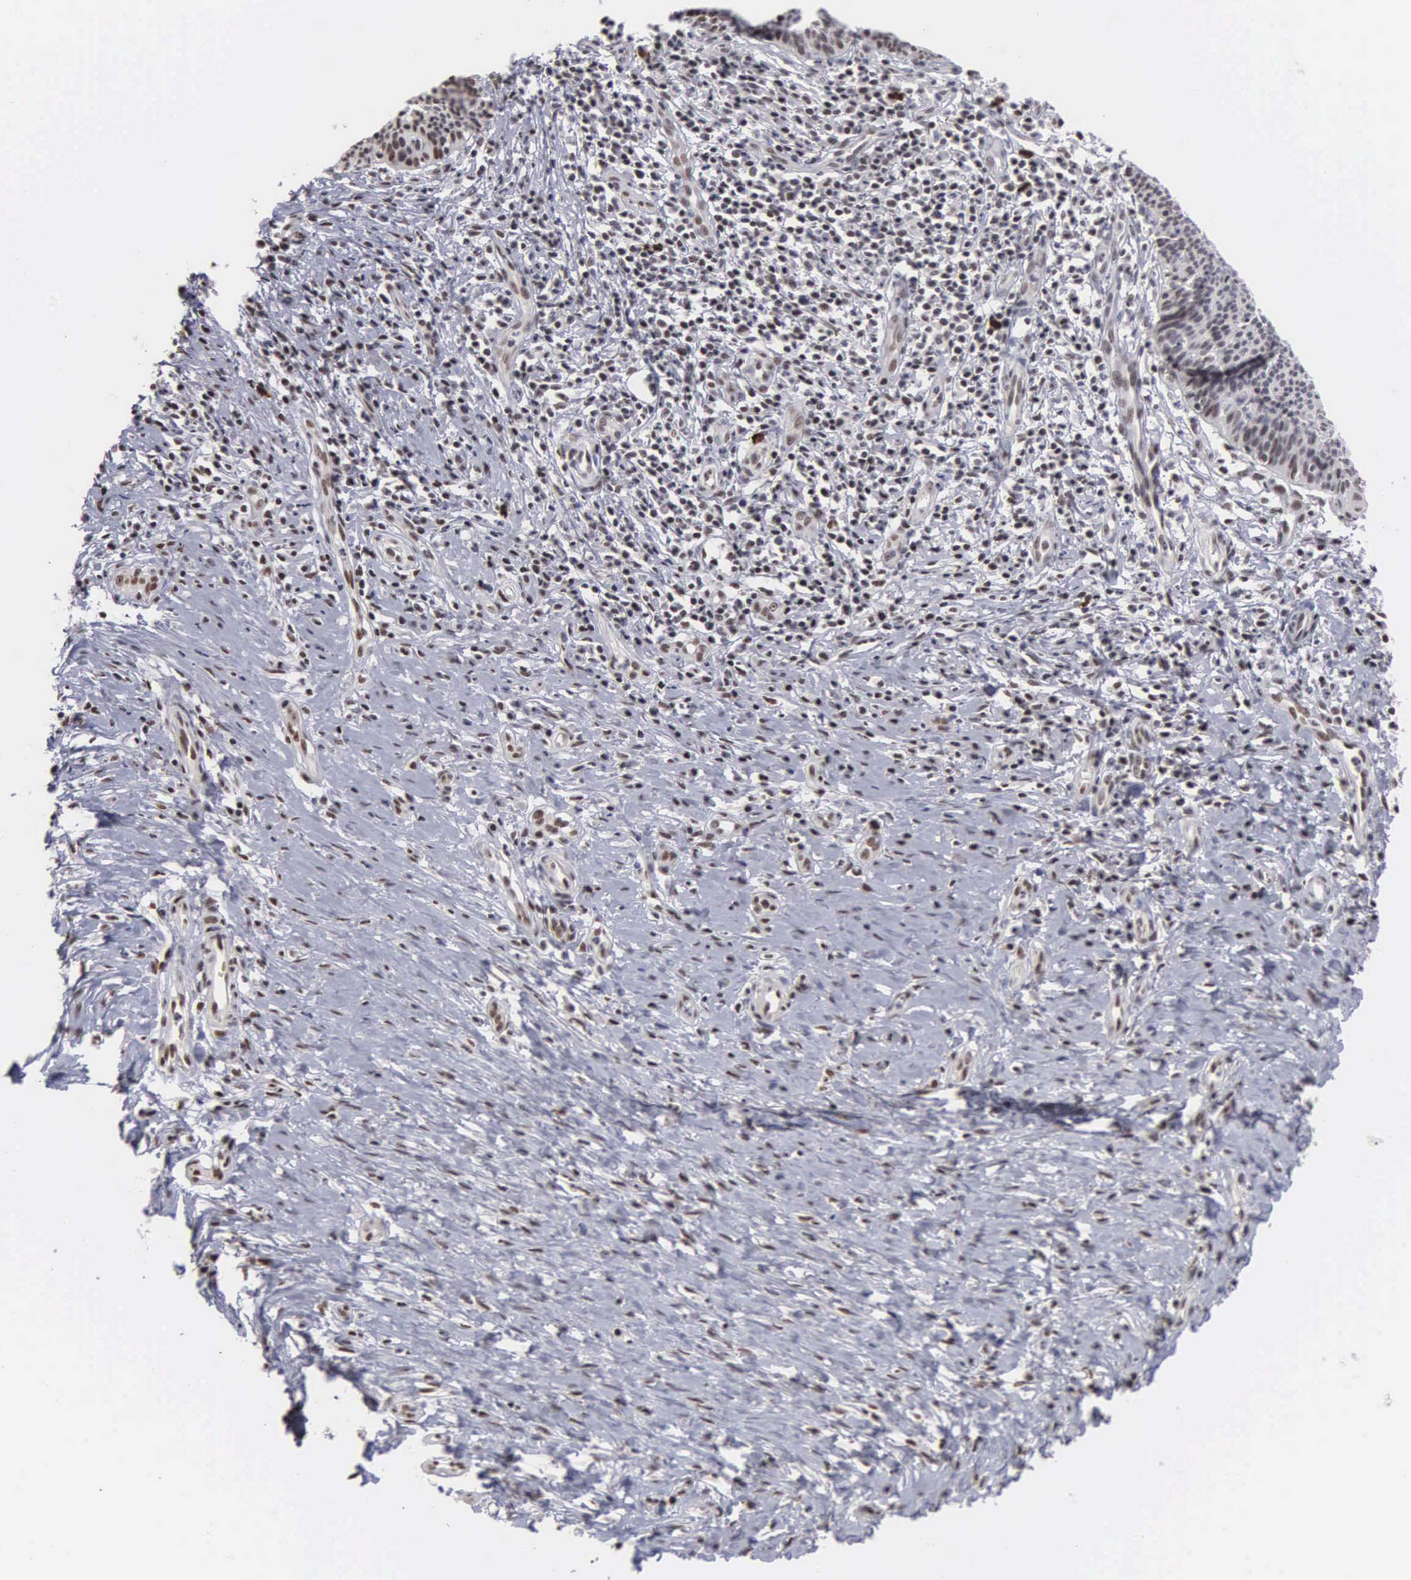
{"staining": {"intensity": "moderate", "quantity": ">75%", "location": "nuclear"}, "tissue": "cervical cancer", "cell_type": "Tumor cells", "image_type": "cancer", "snomed": [{"axis": "morphology", "description": "Squamous cell carcinoma, NOS"}, {"axis": "topography", "description": "Cervix"}], "caption": "Protein staining of cervical cancer (squamous cell carcinoma) tissue reveals moderate nuclear expression in about >75% of tumor cells. (Stains: DAB in brown, nuclei in blue, Microscopy: brightfield microscopy at high magnification).", "gene": "KIAA0586", "patient": {"sex": "female", "age": 41}}